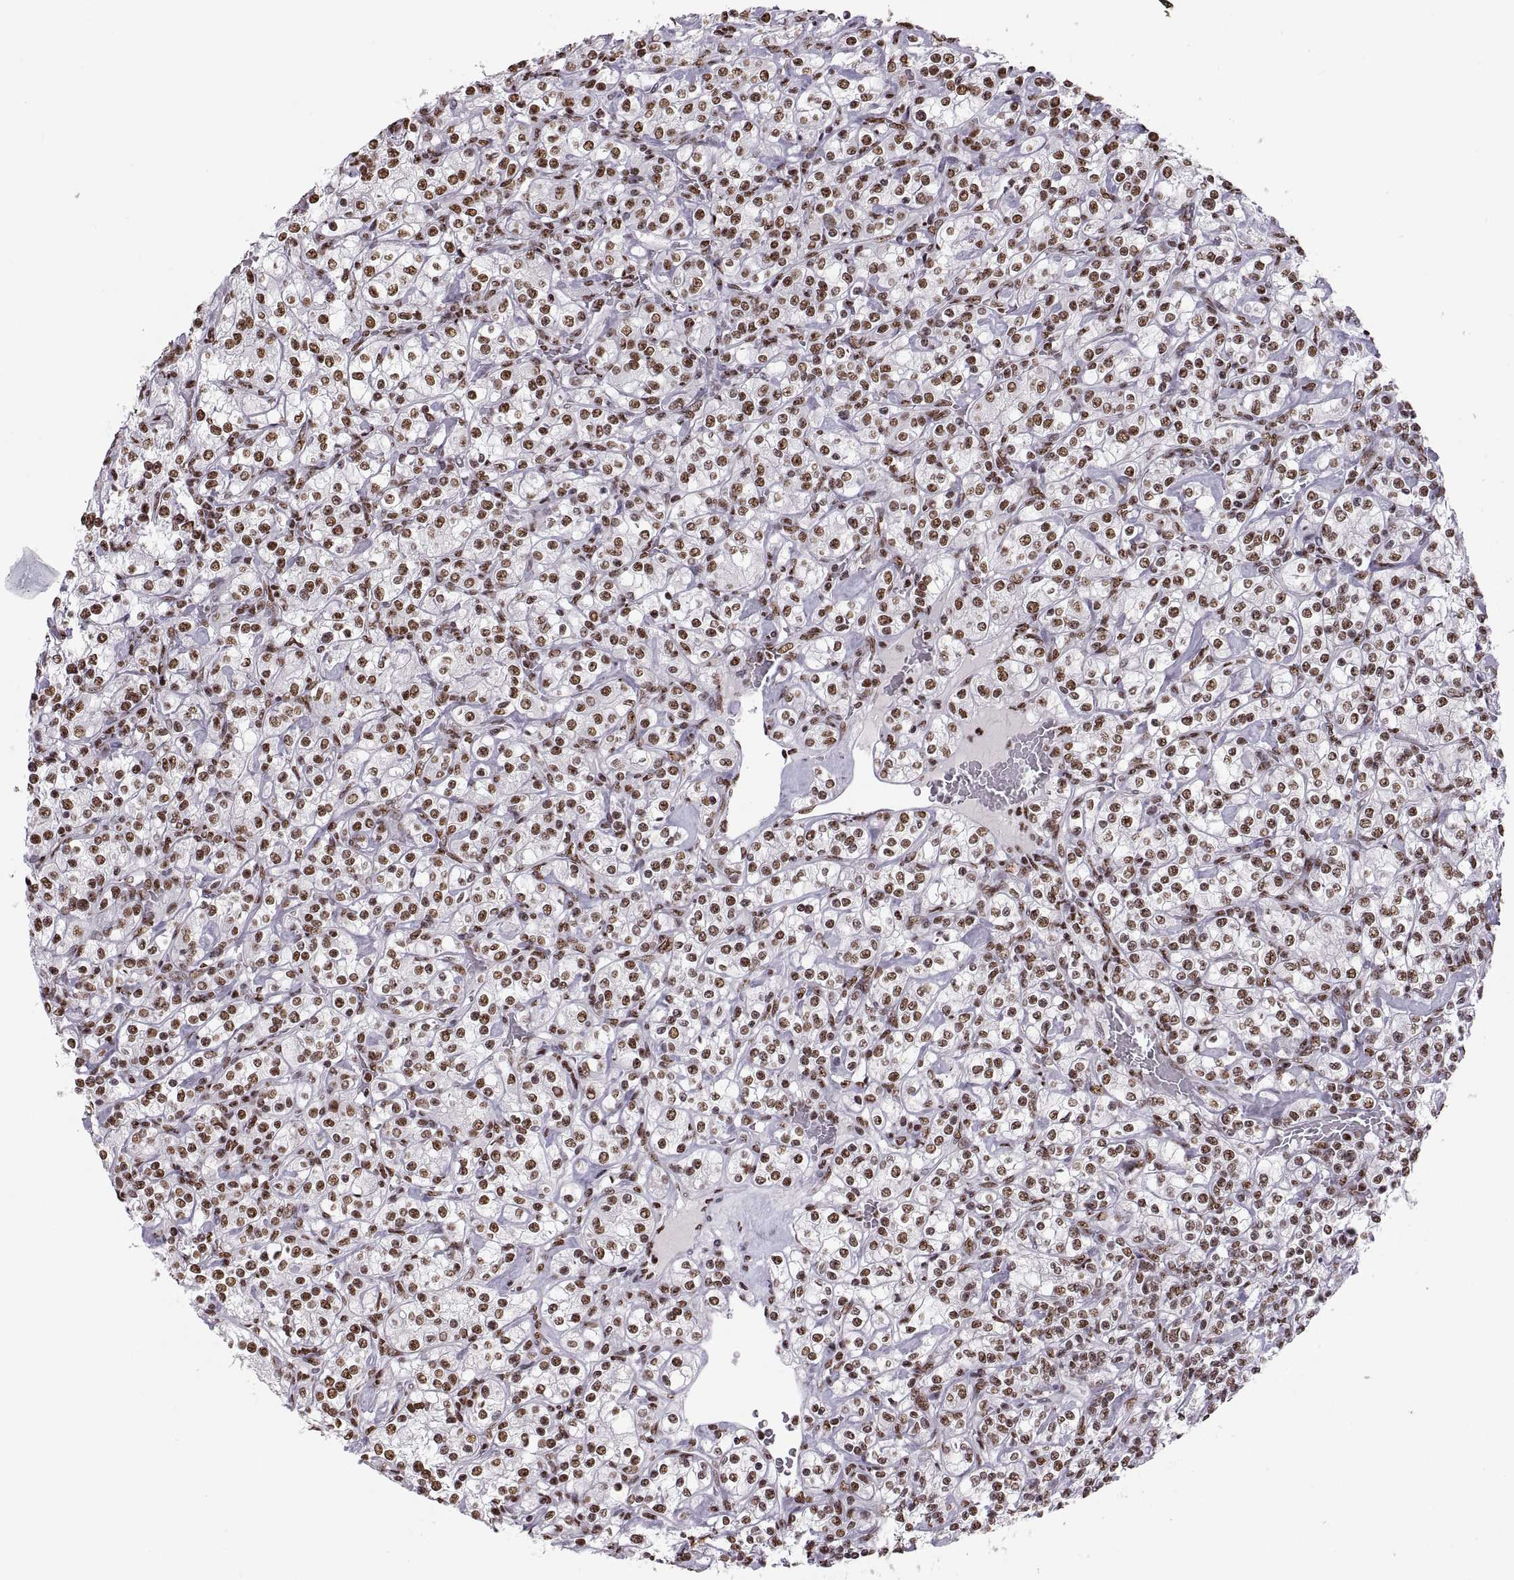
{"staining": {"intensity": "moderate", "quantity": ">75%", "location": "nuclear"}, "tissue": "renal cancer", "cell_type": "Tumor cells", "image_type": "cancer", "snomed": [{"axis": "morphology", "description": "Adenocarcinoma, NOS"}, {"axis": "topography", "description": "Kidney"}], "caption": "Protein expression analysis of renal cancer reveals moderate nuclear positivity in about >75% of tumor cells. (DAB (3,3'-diaminobenzidine) IHC, brown staining for protein, blue staining for nuclei).", "gene": "SNAI1", "patient": {"sex": "male", "age": 77}}